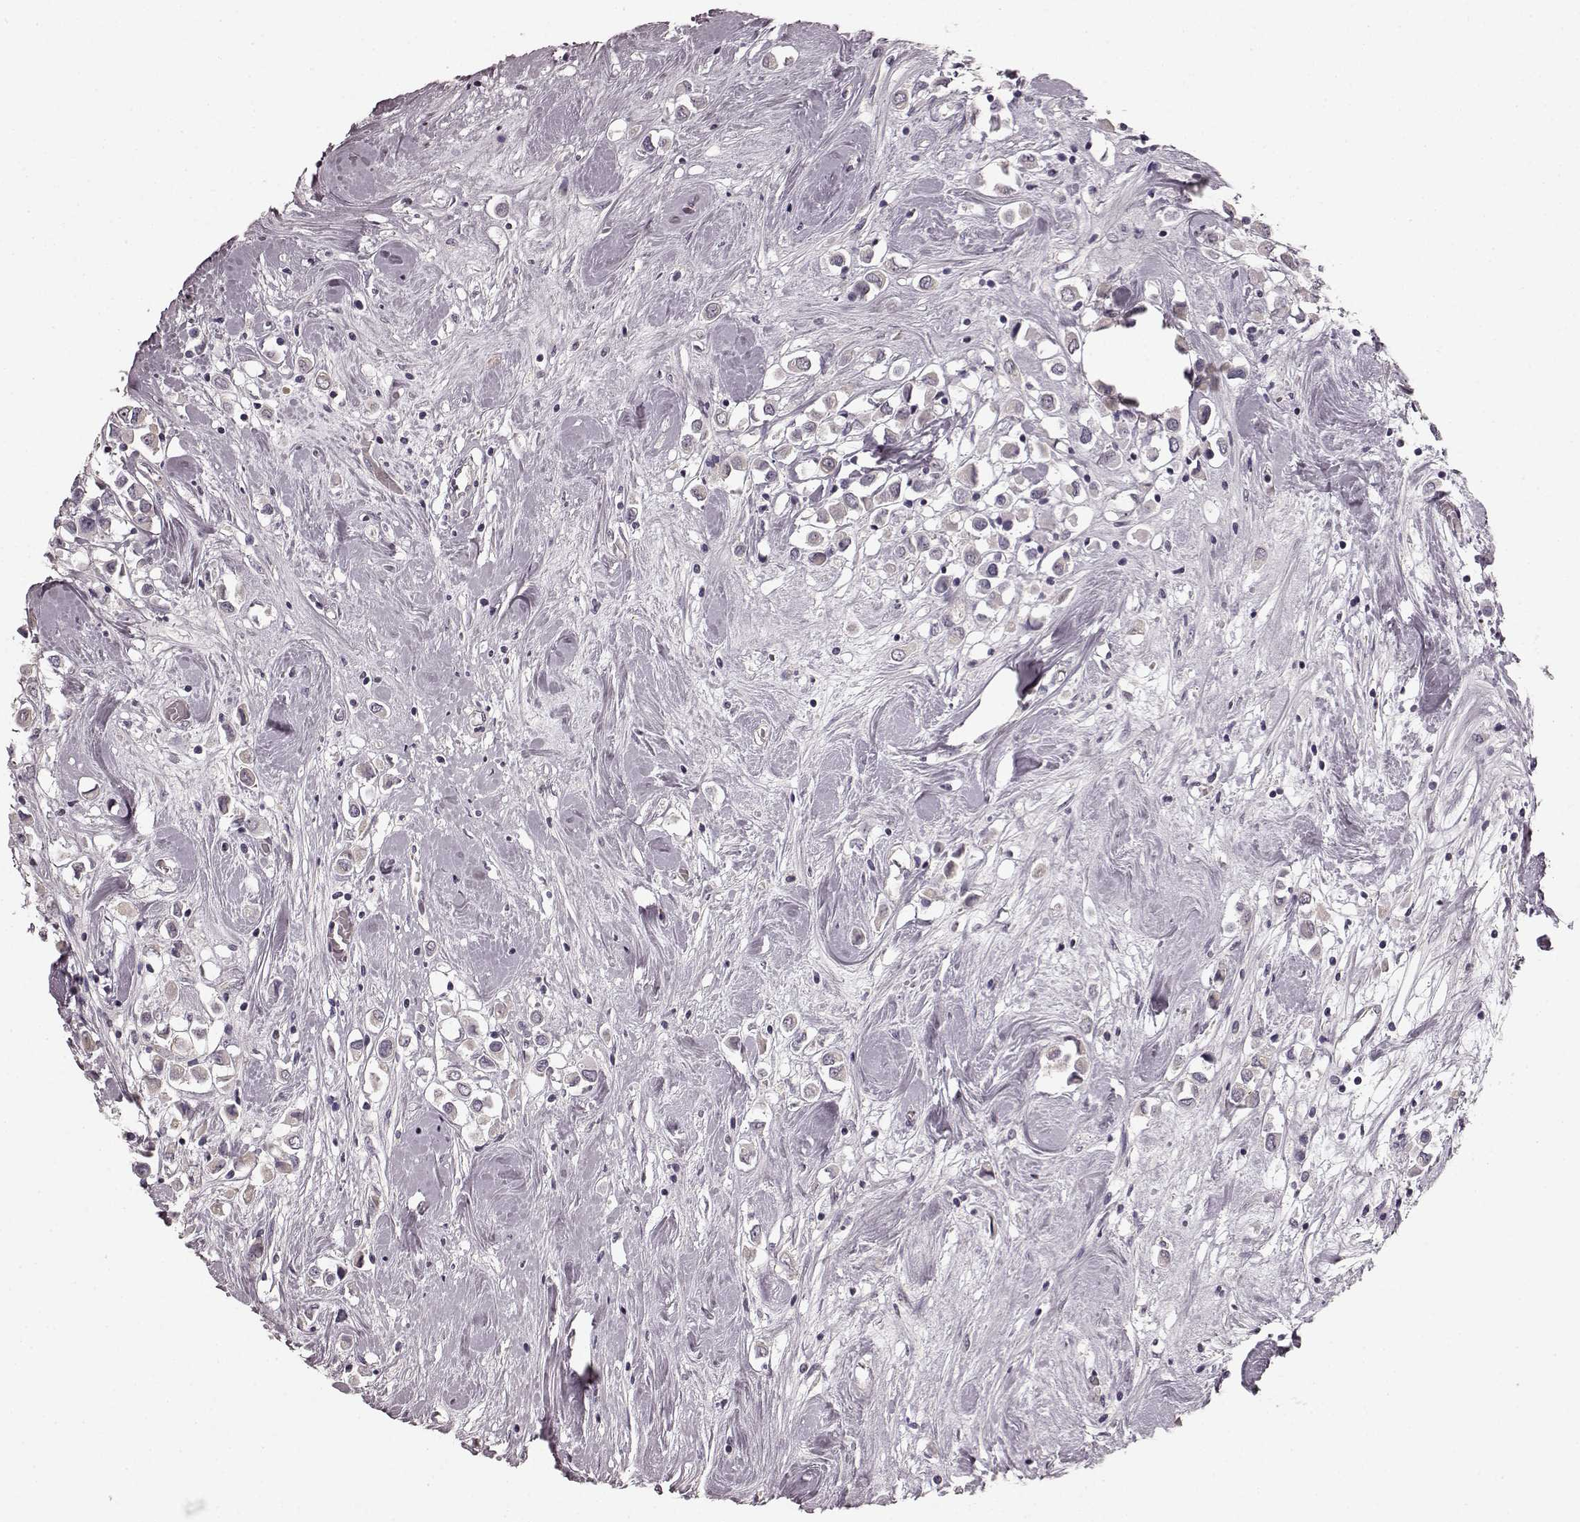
{"staining": {"intensity": "negative", "quantity": "none", "location": "none"}, "tissue": "breast cancer", "cell_type": "Tumor cells", "image_type": "cancer", "snomed": [{"axis": "morphology", "description": "Duct carcinoma"}, {"axis": "topography", "description": "Breast"}], "caption": "Immunohistochemistry (IHC) photomicrograph of intraductal carcinoma (breast) stained for a protein (brown), which demonstrates no expression in tumor cells.", "gene": "PRKCE", "patient": {"sex": "female", "age": 61}}